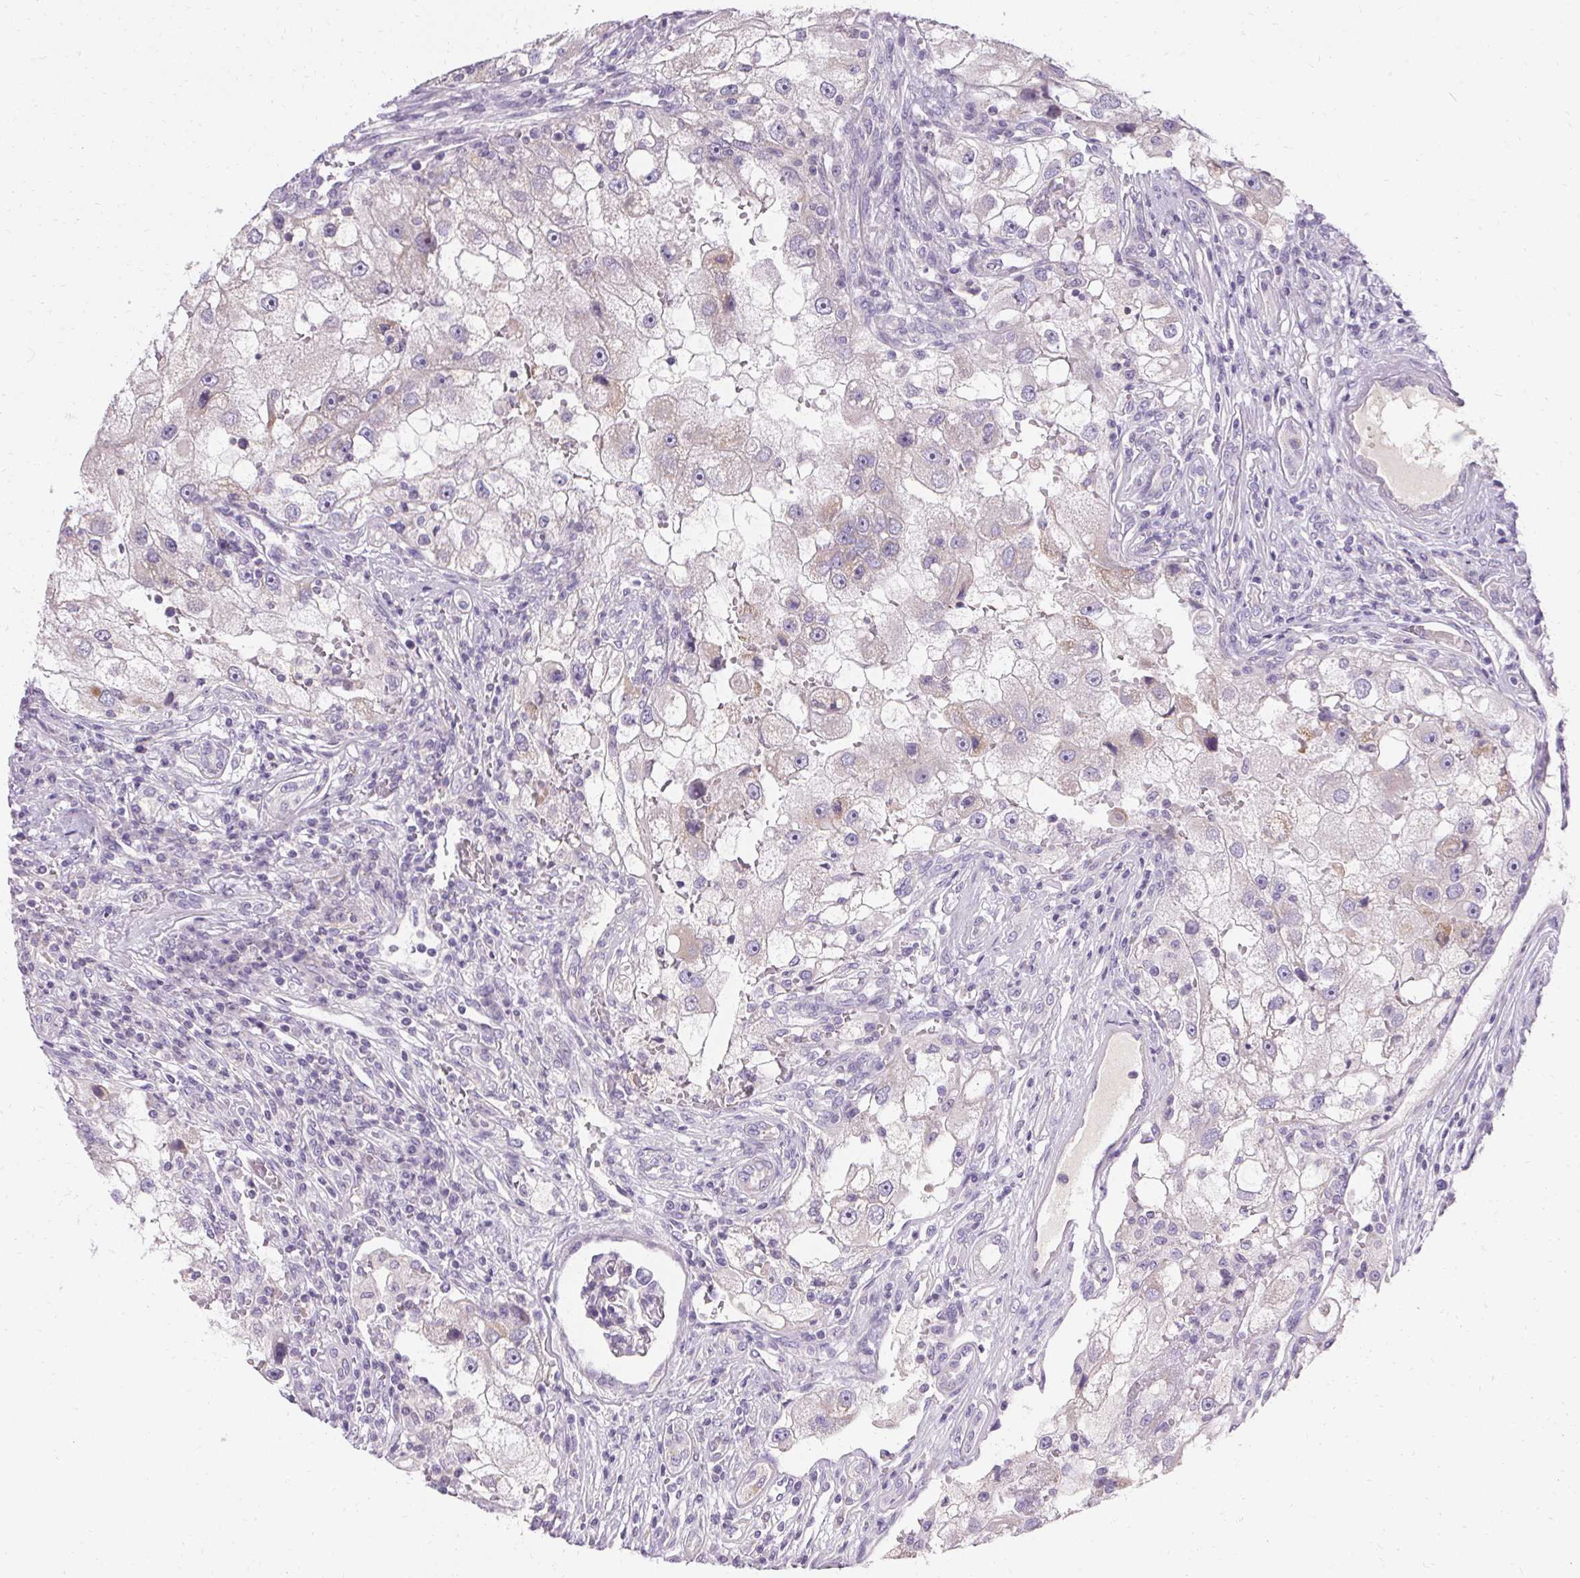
{"staining": {"intensity": "negative", "quantity": "none", "location": "none"}, "tissue": "renal cancer", "cell_type": "Tumor cells", "image_type": "cancer", "snomed": [{"axis": "morphology", "description": "Adenocarcinoma, NOS"}, {"axis": "topography", "description": "Kidney"}], "caption": "Immunohistochemistry of renal adenocarcinoma displays no expression in tumor cells.", "gene": "TRIP13", "patient": {"sex": "male", "age": 63}}